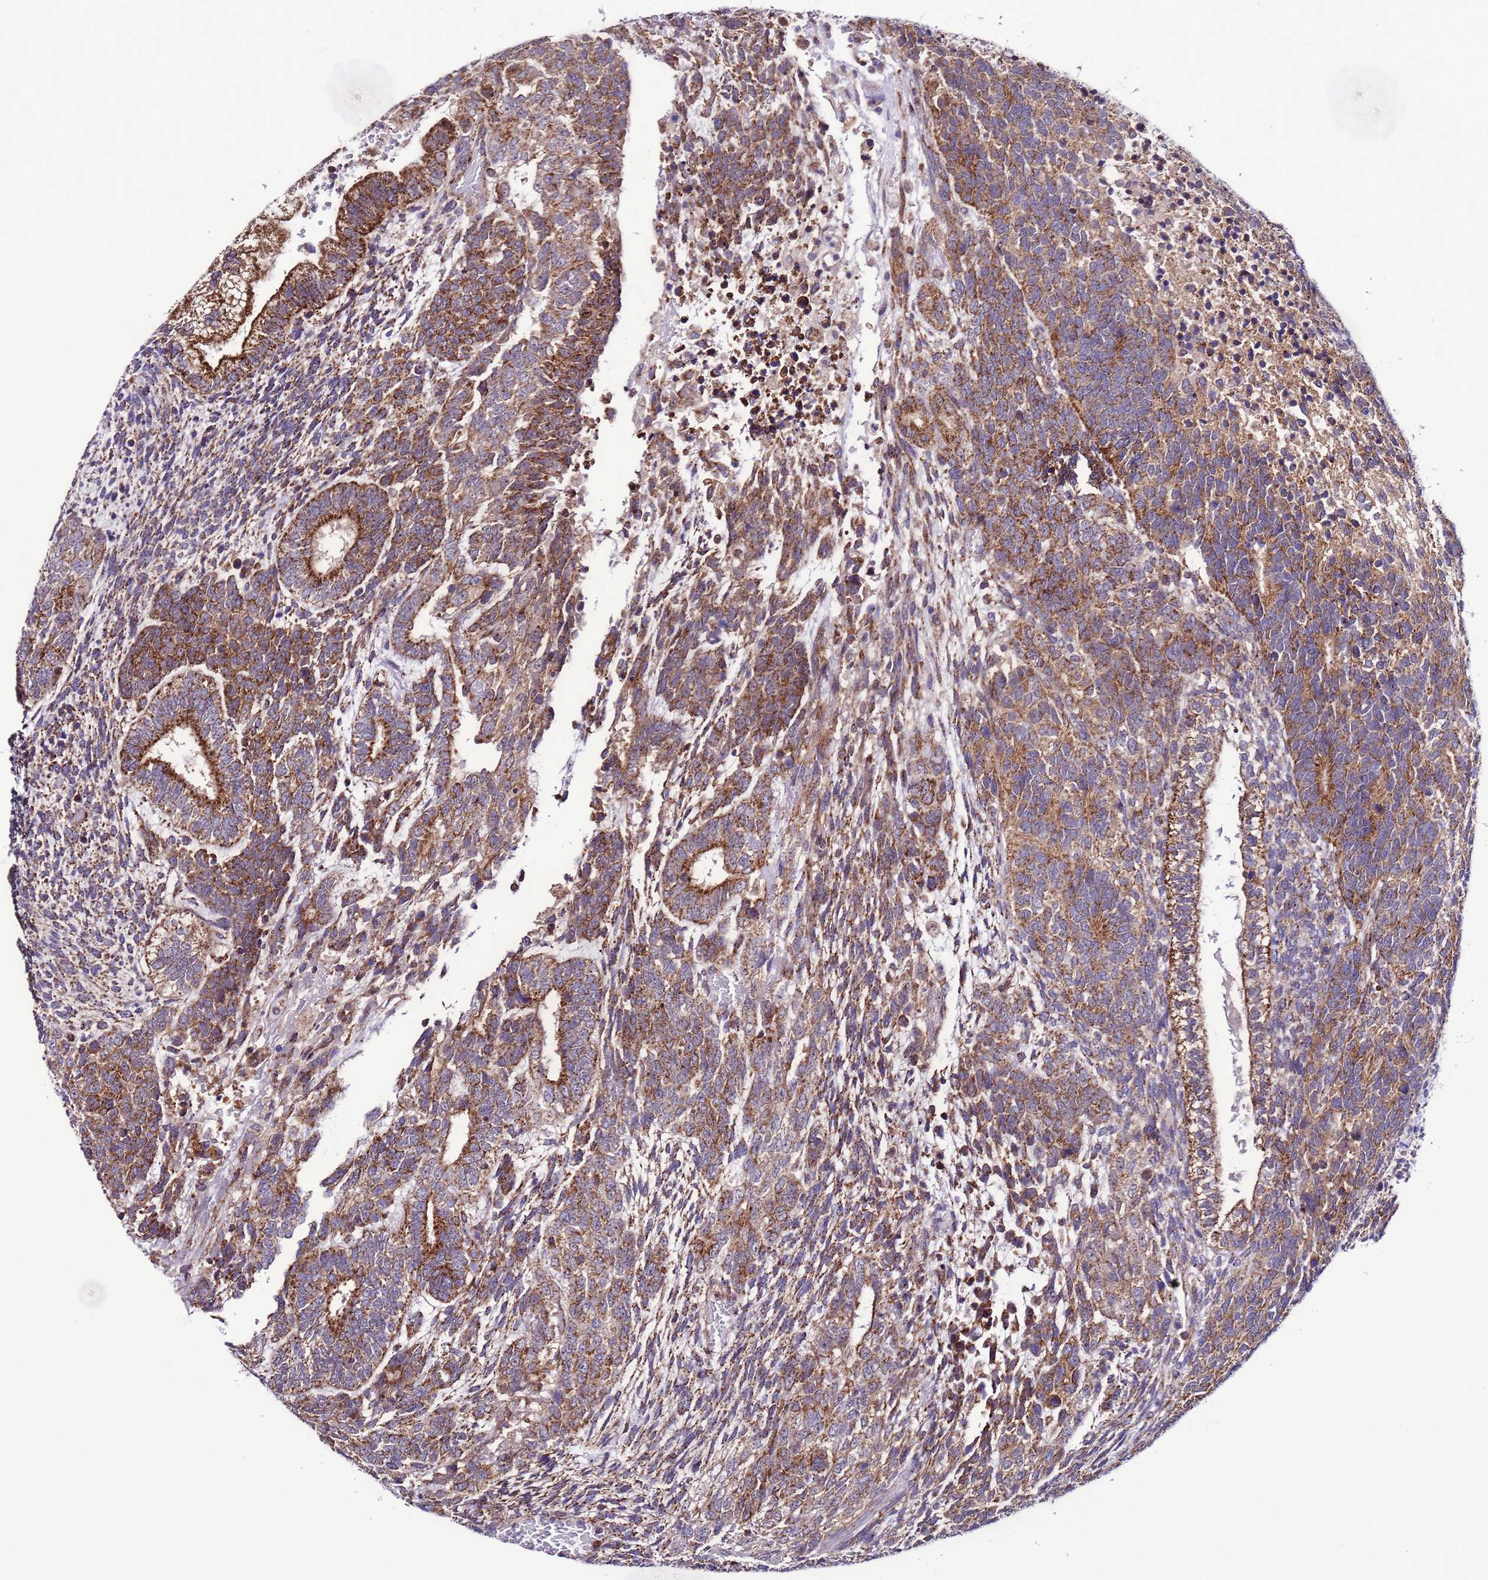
{"staining": {"intensity": "moderate", "quantity": ">75%", "location": "cytoplasmic/membranous"}, "tissue": "testis cancer", "cell_type": "Tumor cells", "image_type": "cancer", "snomed": [{"axis": "morphology", "description": "Carcinoma, Embryonal, NOS"}, {"axis": "topography", "description": "Testis"}], "caption": "Immunohistochemical staining of human testis cancer (embryonal carcinoma) displays moderate cytoplasmic/membranous protein staining in about >75% of tumor cells. Using DAB (3,3'-diaminobenzidine) (brown) and hematoxylin (blue) stains, captured at high magnification using brightfield microscopy.", "gene": "UEVLD", "patient": {"sex": "male", "age": 23}}